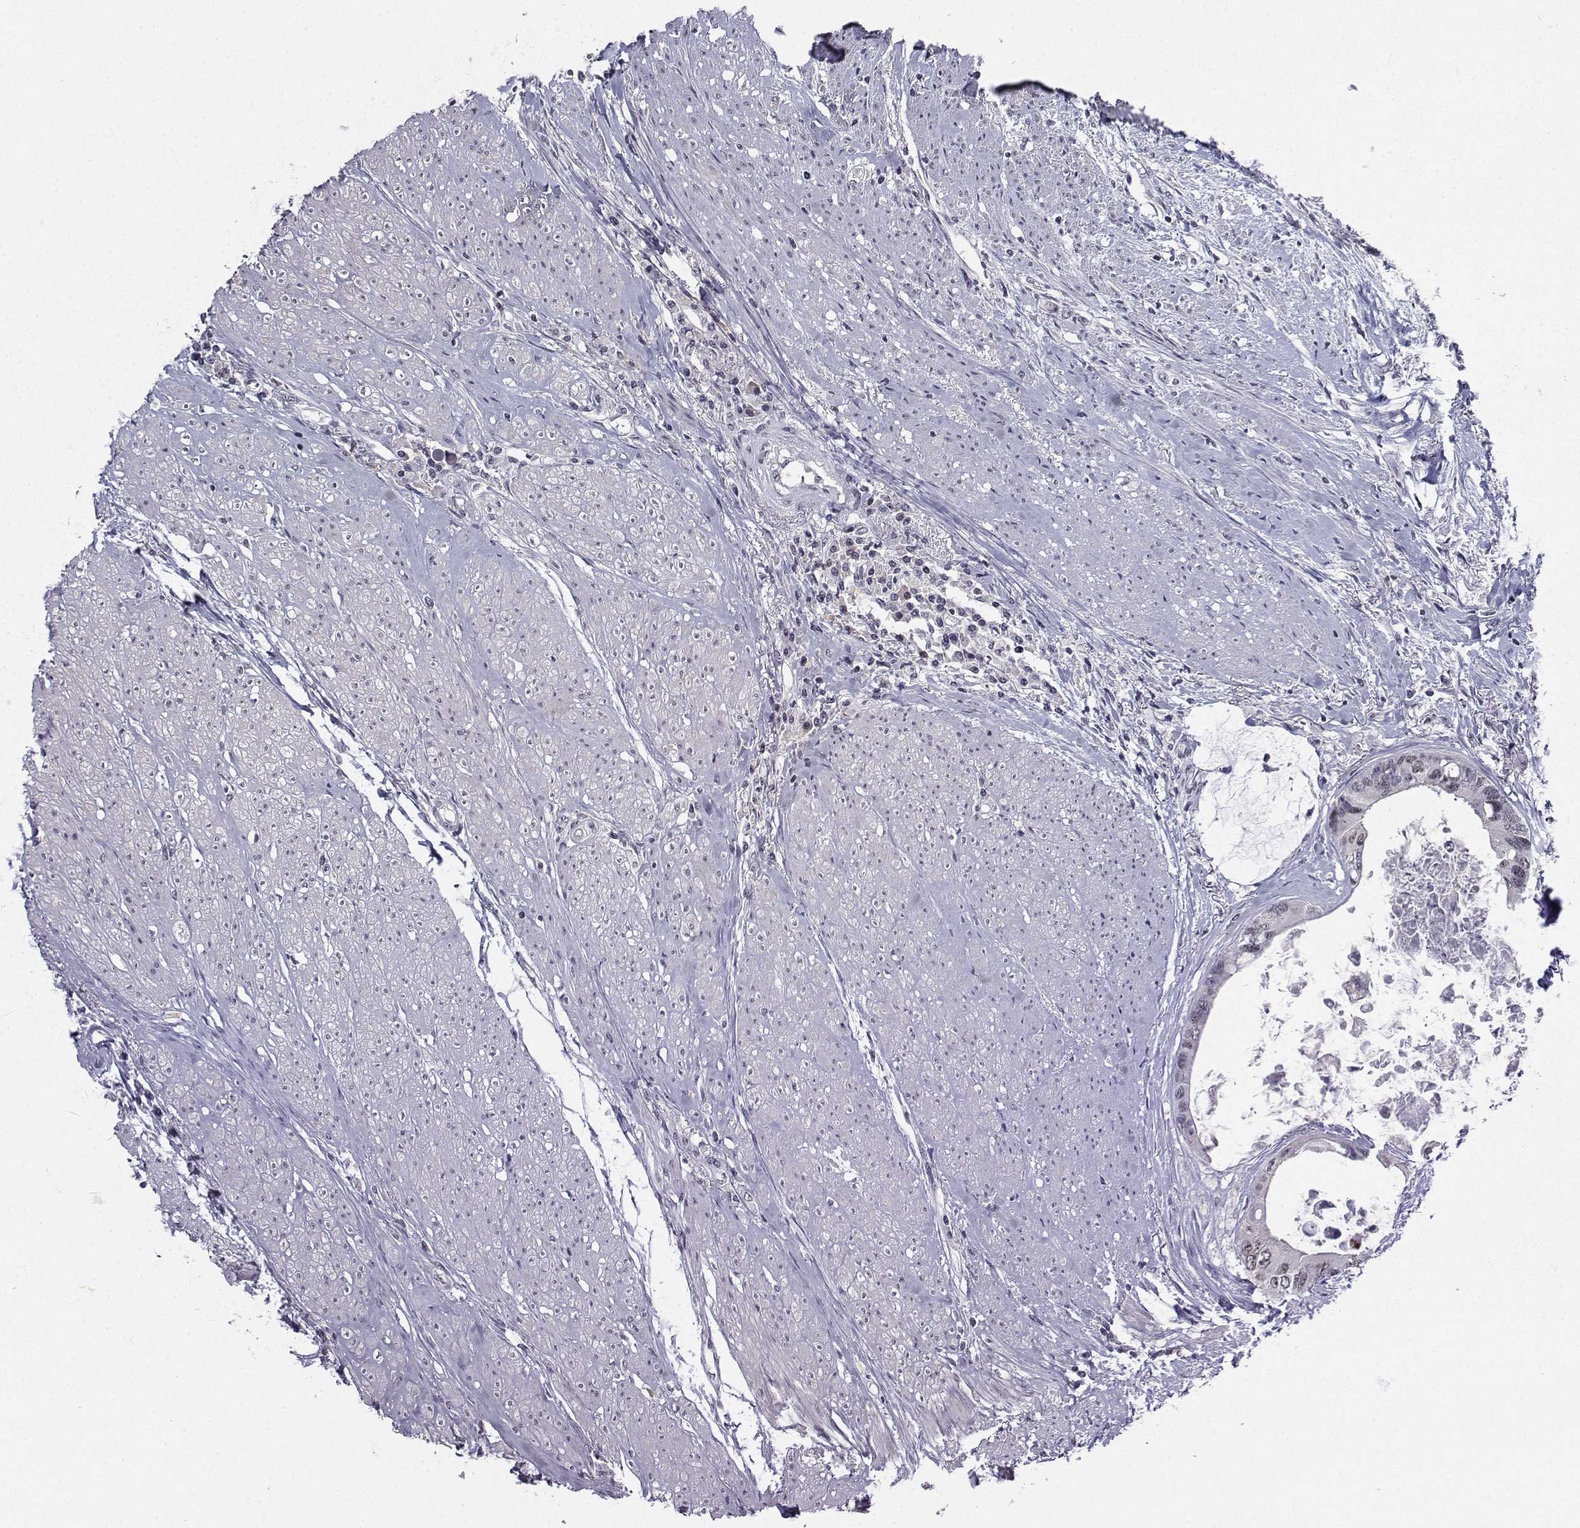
{"staining": {"intensity": "negative", "quantity": "none", "location": "none"}, "tissue": "colorectal cancer", "cell_type": "Tumor cells", "image_type": "cancer", "snomed": [{"axis": "morphology", "description": "Adenocarcinoma, NOS"}, {"axis": "topography", "description": "Rectum"}], "caption": "Image shows no protein positivity in tumor cells of colorectal adenocarcinoma tissue.", "gene": "LIN28A", "patient": {"sex": "male", "age": 59}}